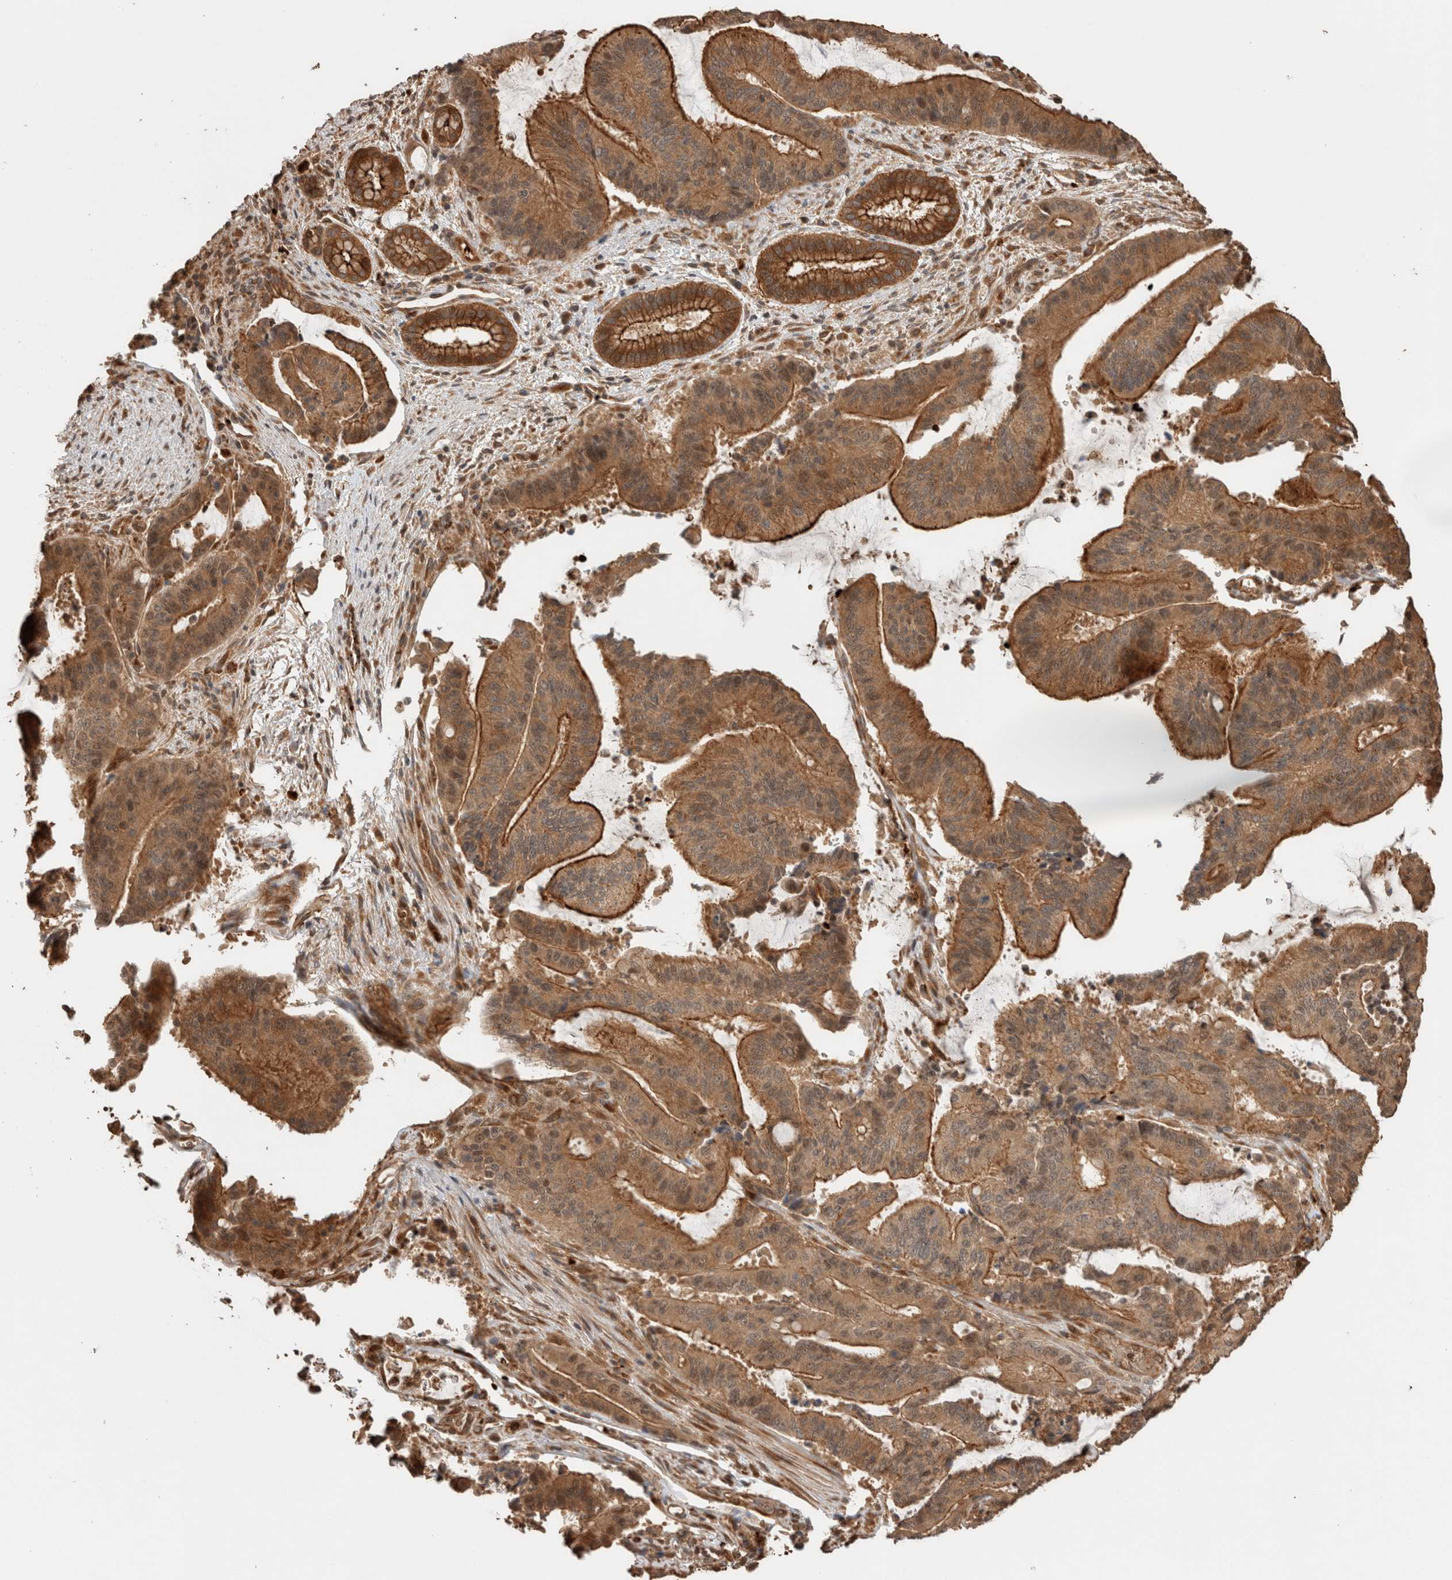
{"staining": {"intensity": "strong", "quantity": ">75%", "location": "cytoplasmic/membranous"}, "tissue": "liver cancer", "cell_type": "Tumor cells", "image_type": "cancer", "snomed": [{"axis": "morphology", "description": "Normal tissue, NOS"}, {"axis": "morphology", "description": "Cholangiocarcinoma"}, {"axis": "topography", "description": "Liver"}, {"axis": "topography", "description": "Peripheral nerve tissue"}], "caption": "Protein staining of liver cancer (cholangiocarcinoma) tissue displays strong cytoplasmic/membranous positivity in approximately >75% of tumor cells. (Brightfield microscopy of DAB IHC at high magnification).", "gene": "OTUD6B", "patient": {"sex": "female", "age": 73}}